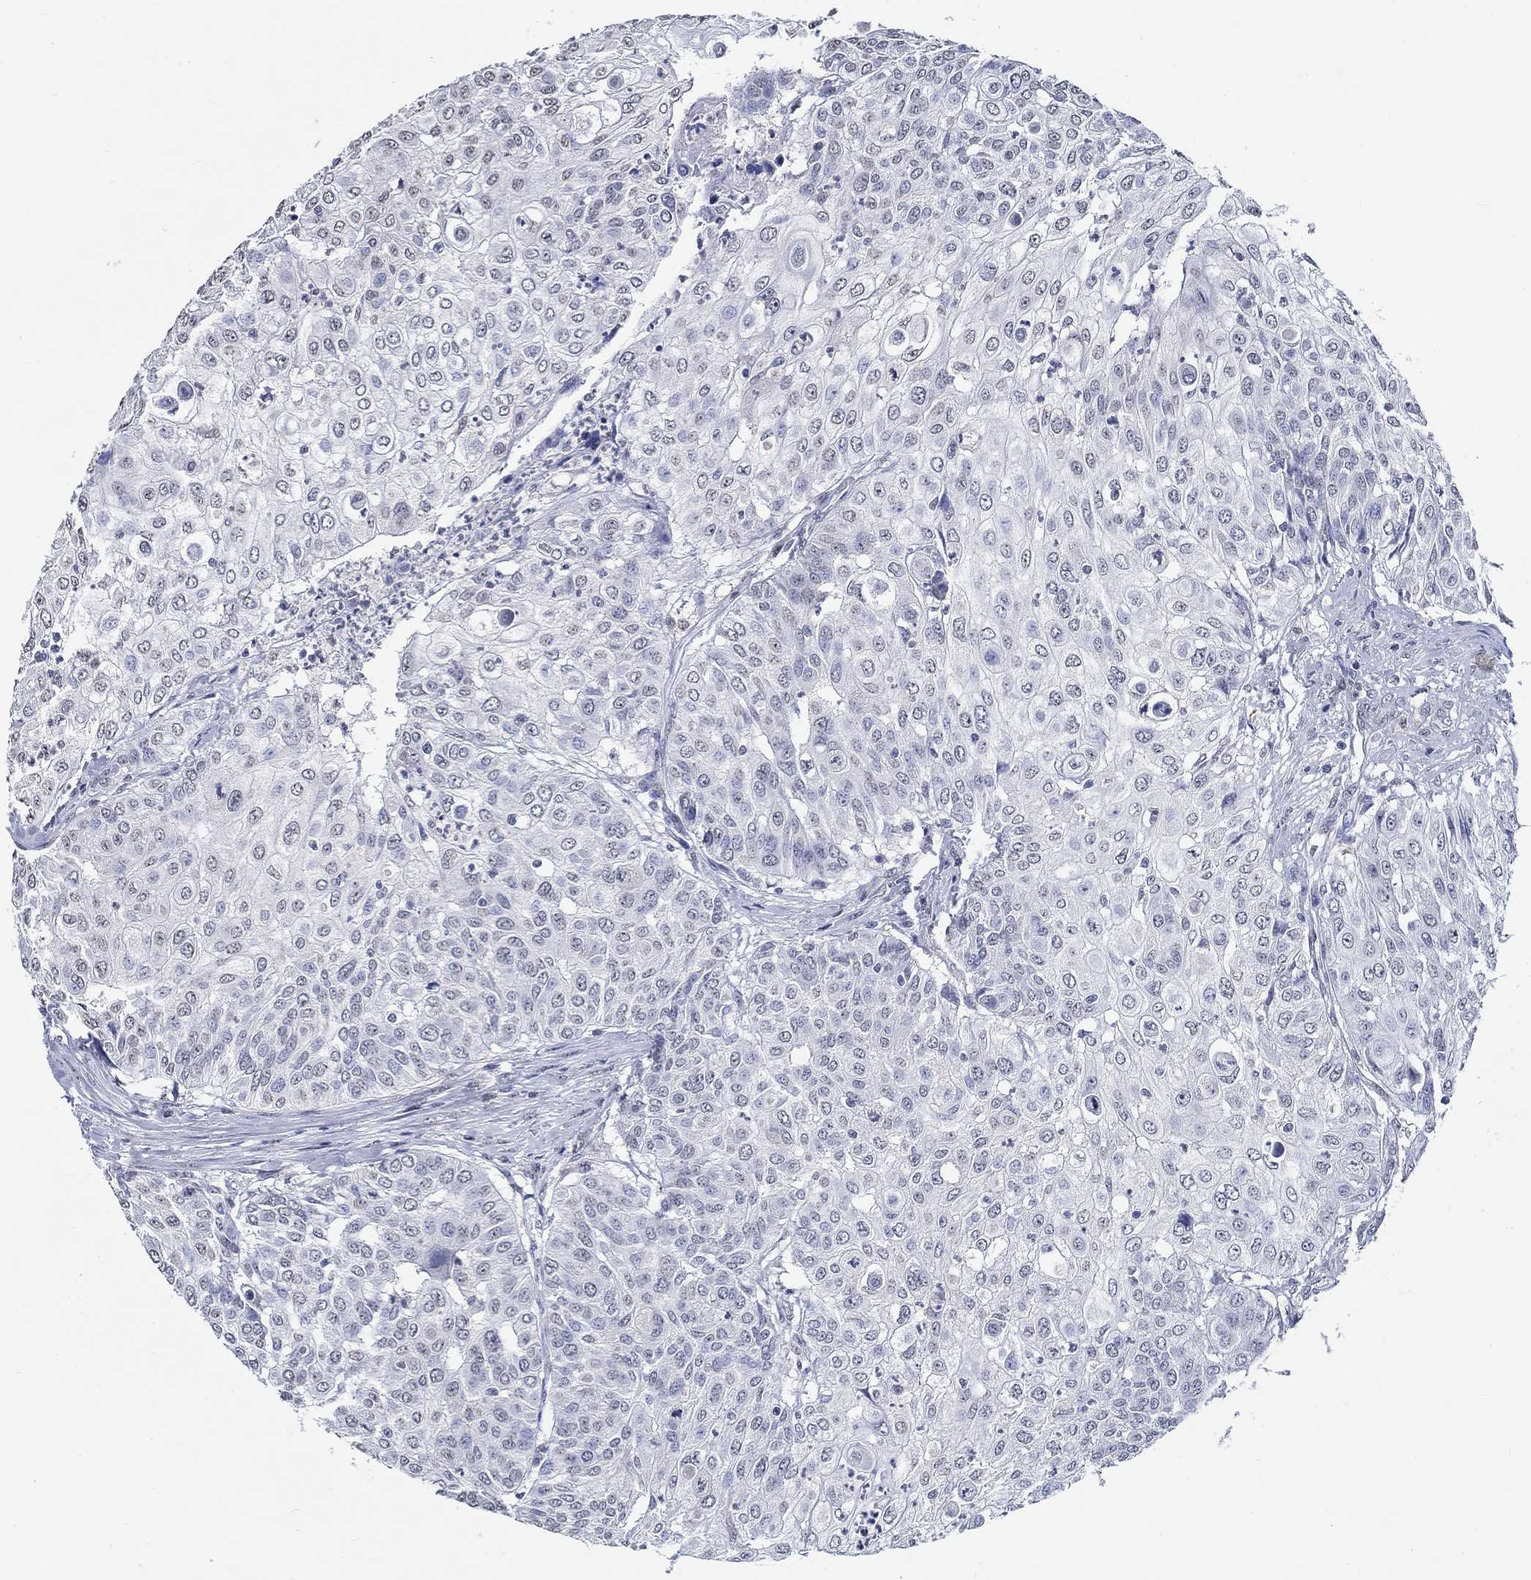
{"staining": {"intensity": "negative", "quantity": "none", "location": "none"}, "tissue": "urothelial cancer", "cell_type": "Tumor cells", "image_type": "cancer", "snomed": [{"axis": "morphology", "description": "Urothelial carcinoma, High grade"}, {"axis": "topography", "description": "Urinary bladder"}], "caption": "Human urothelial cancer stained for a protein using immunohistochemistry (IHC) demonstrates no positivity in tumor cells.", "gene": "PDE1B", "patient": {"sex": "female", "age": 79}}